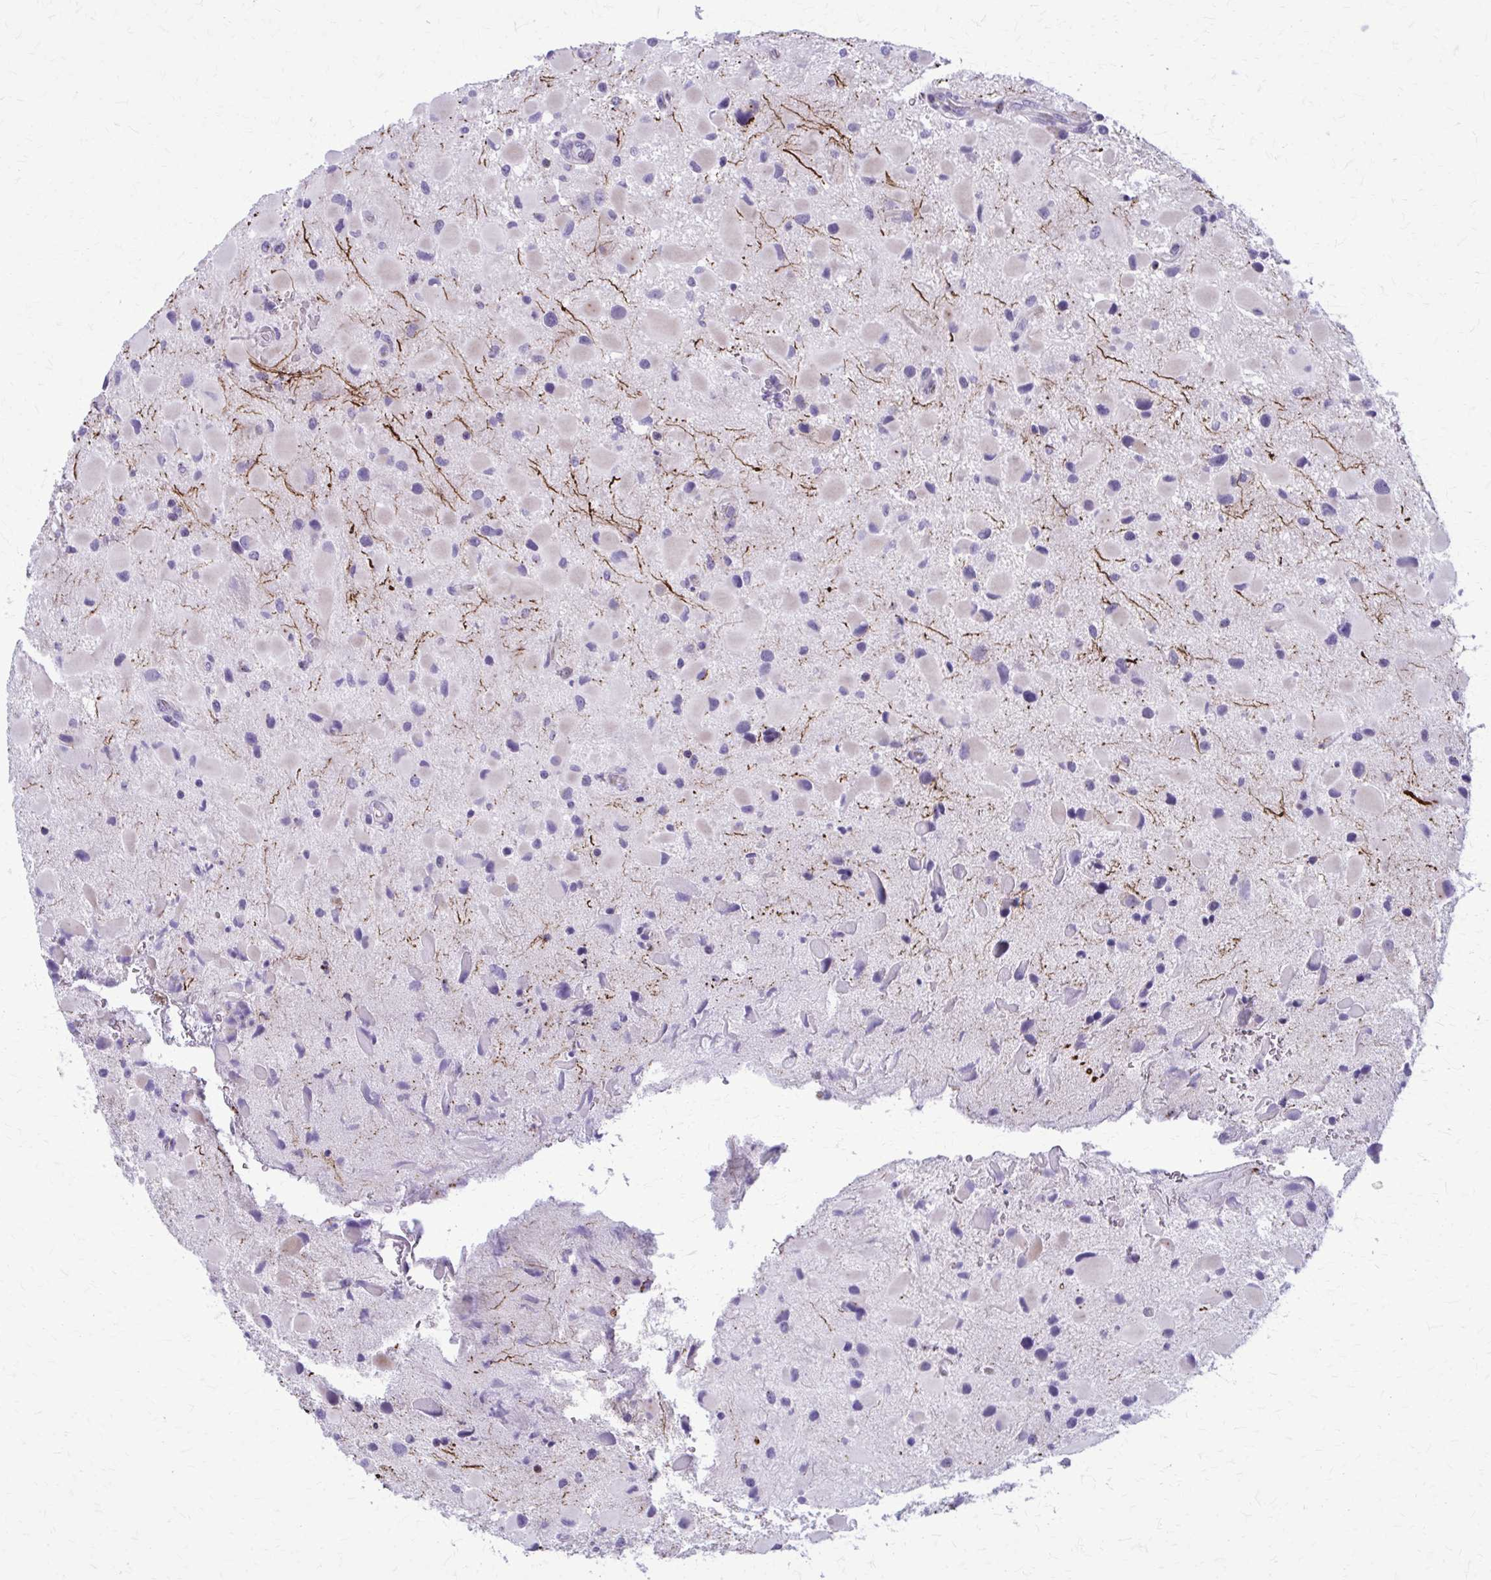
{"staining": {"intensity": "negative", "quantity": "none", "location": "none"}, "tissue": "glioma", "cell_type": "Tumor cells", "image_type": "cancer", "snomed": [{"axis": "morphology", "description": "Glioma, malignant, Low grade"}, {"axis": "topography", "description": "Brain"}], "caption": "Tumor cells show no significant protein staining in malignant low-grade glioma.", "gene": "PEDS1", "patient": {"sex": "female", "age": 32}}